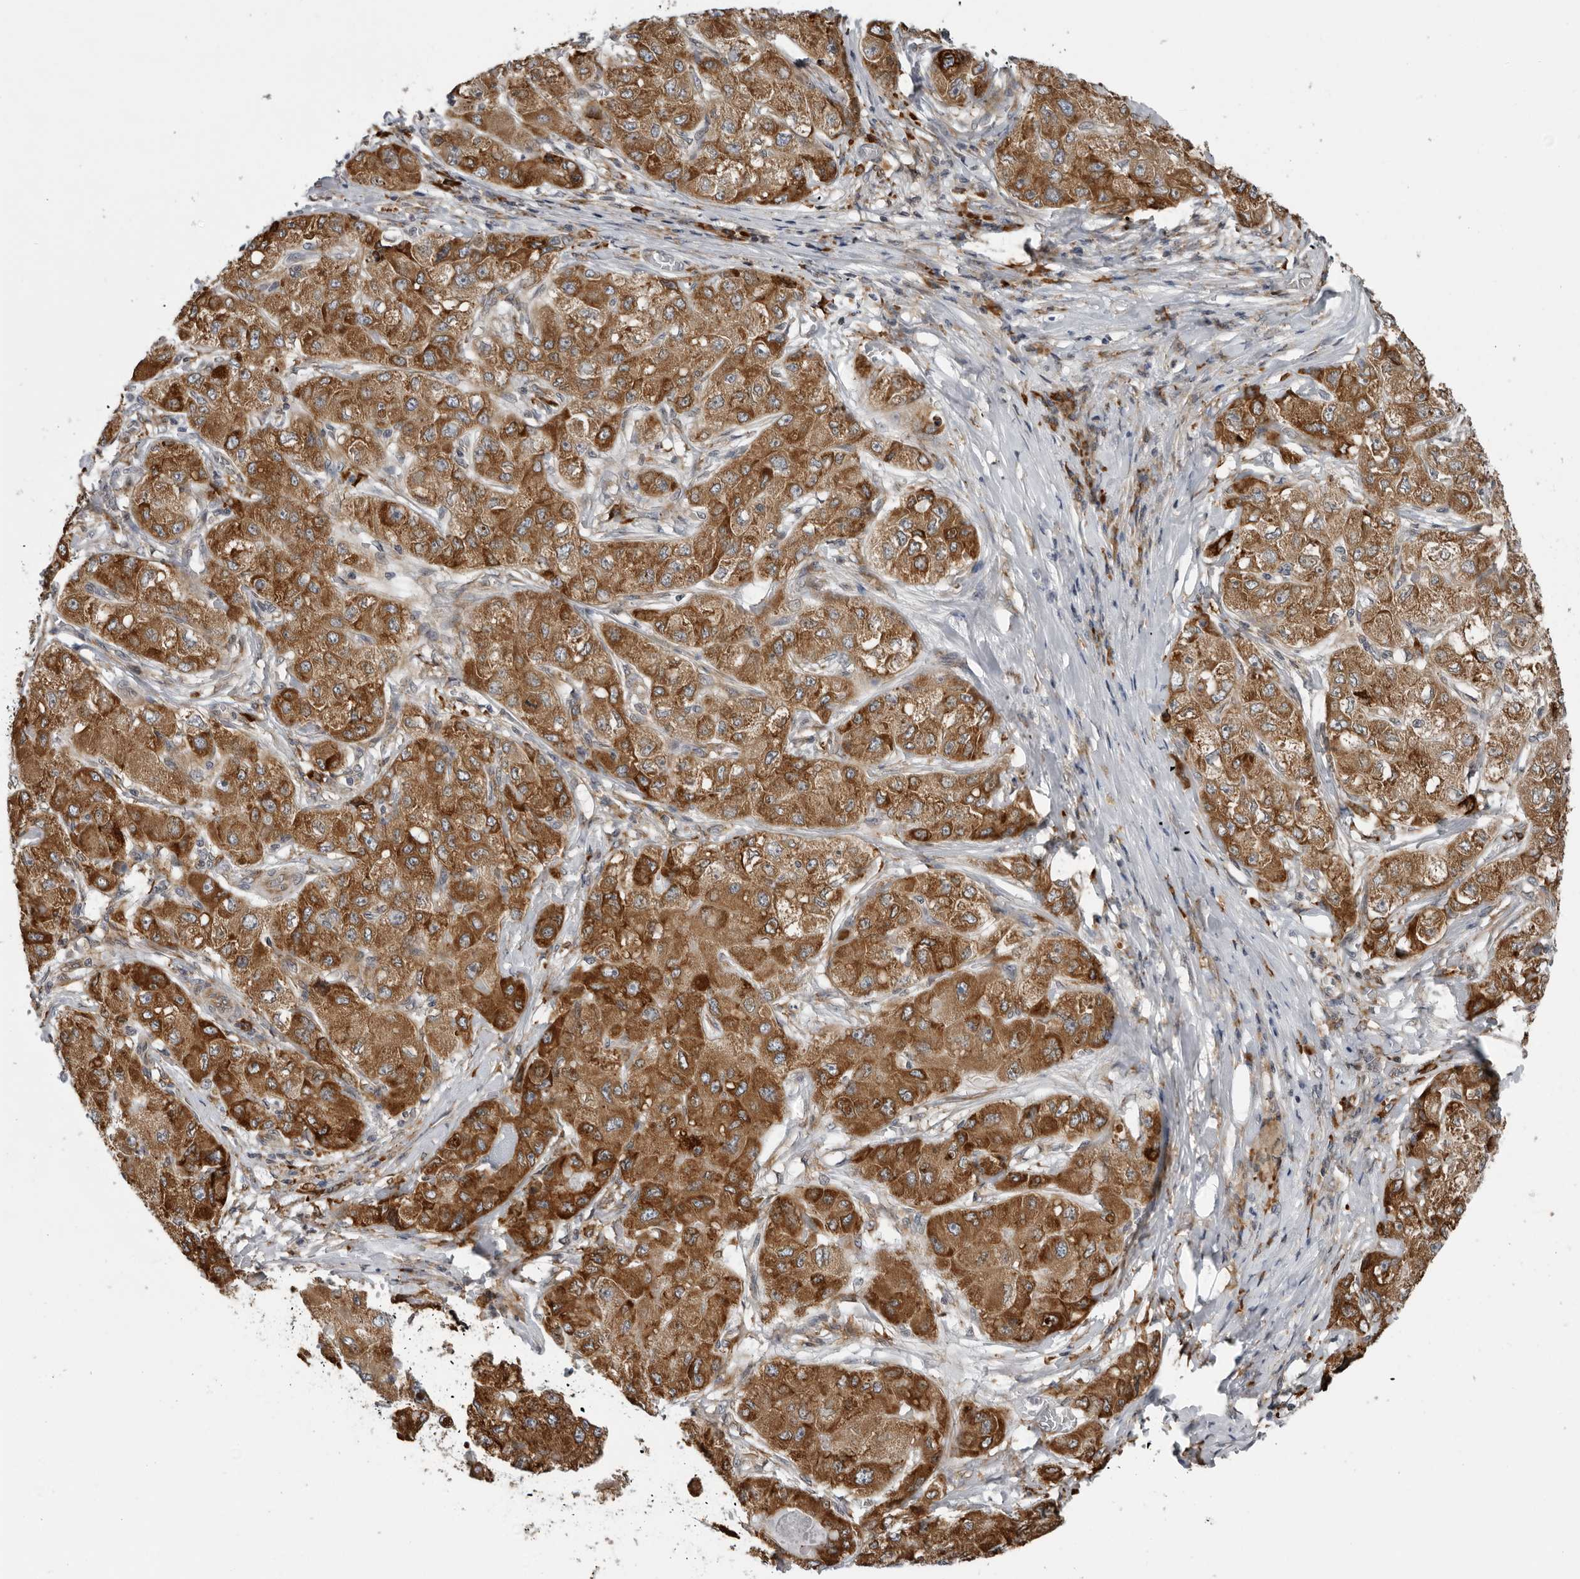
{"staining": {"intensity": "strong", "quantity": ">75%", "location": "cytoplasmic/membranous"}, "tissue": "liver cancer", "cell_type": "Tumor cells", "image_type": "cancer", "snomed": [{"axis": "morphology", "description": "Carcinoma, Hepatocellular, NOS"}, {"axis": "topography", "description": "Liver"}], "caption": "Tumor cells exhibit strong cytoplasmic/membranous positivity in about >75% of cells in liver hepatocellular carcinoma. (Brightfield microscopy of DAB IHC at high magnification).", "gene": "ALPK2", "patient": {"sex": "male", "age": 80}}